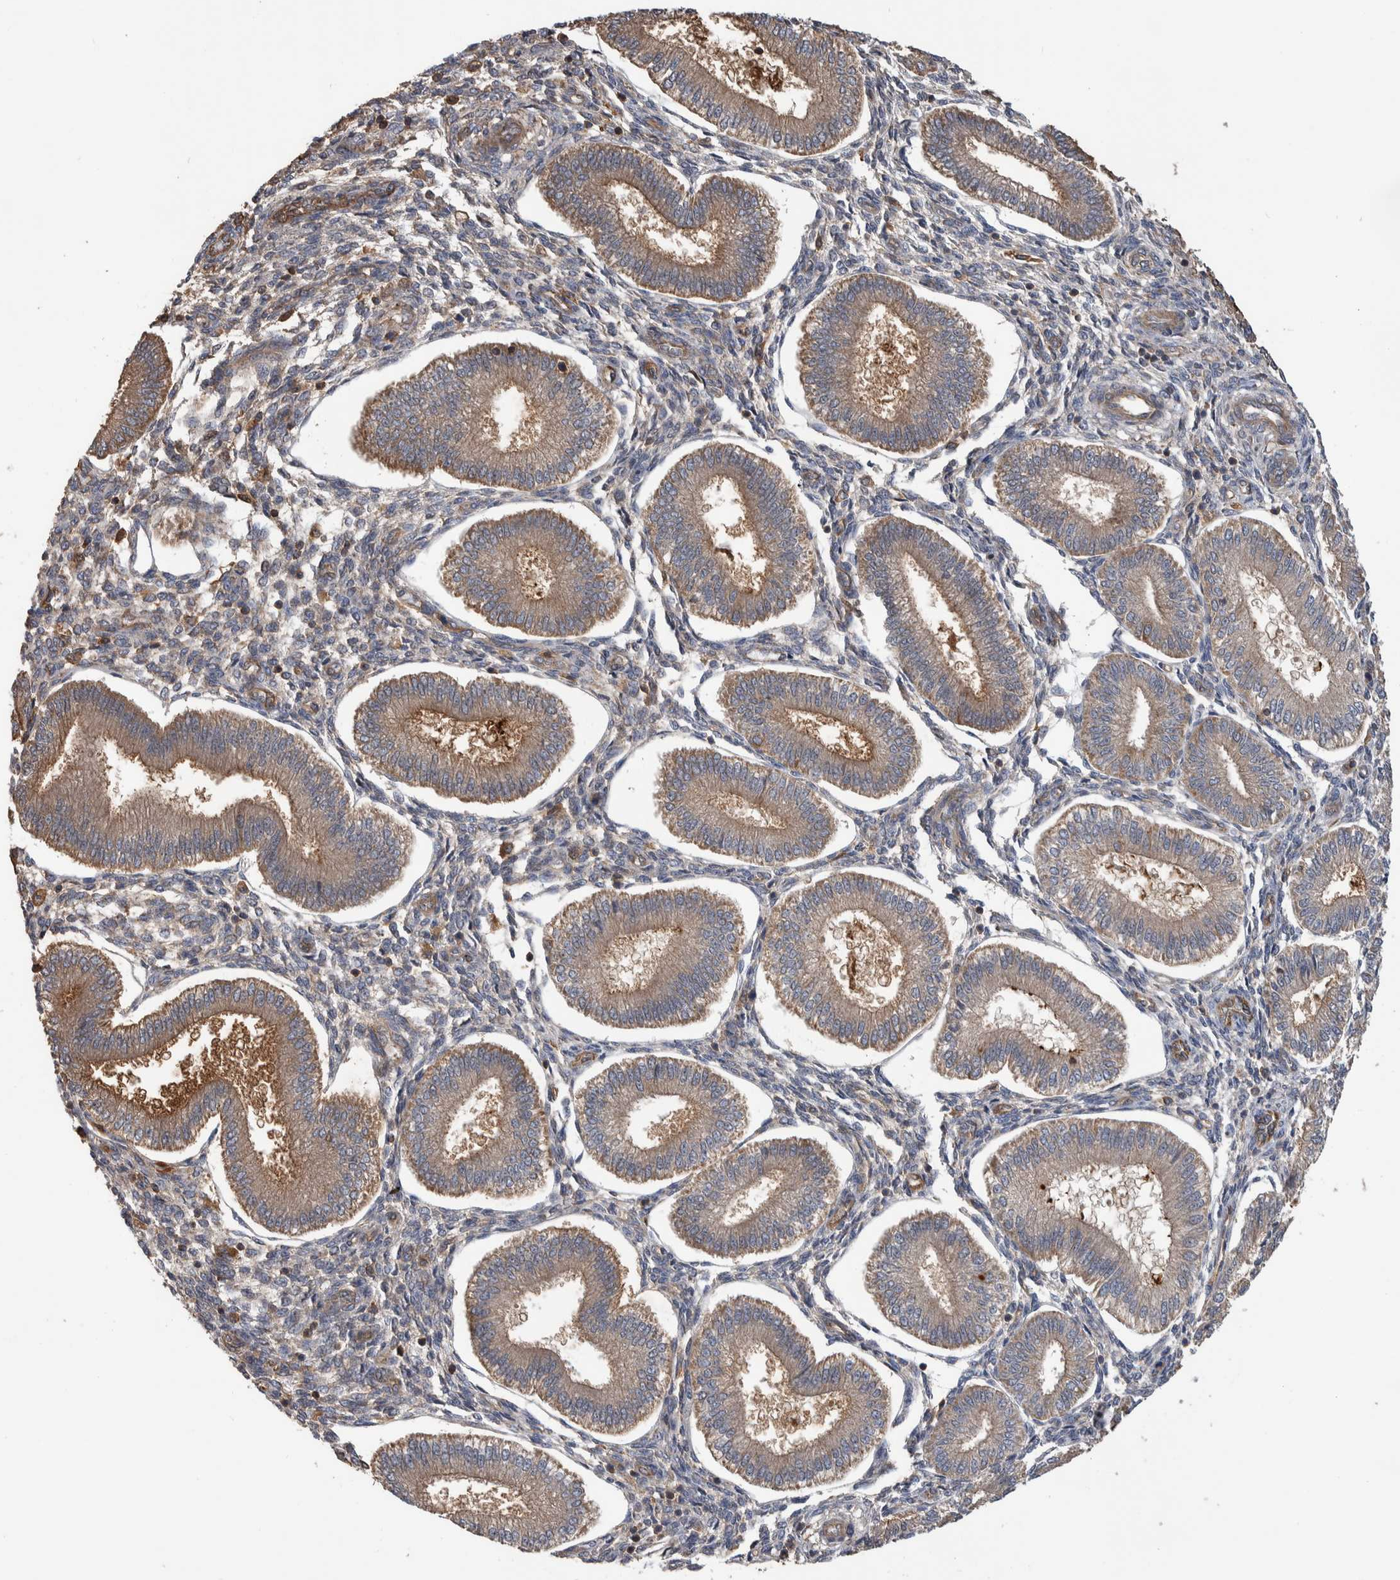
{"staining": {"intensity": "negative", "quantity": "none", "location": "none"}, "tissue": "endometrium", "cell_type": "Cells in endometrial stroma", "image_type": "normal", "snomed": [{"axis": "morphology", "description": "Normal tissue, NOS"}, {"axis": "topography", "description": "Endometrium"}], "caption": "IHC of normal human endometrium reveals no staining in cells in endometrial stroma.", "gene": "SDCBP", "patient": {"sex": "female", "age": 39}}